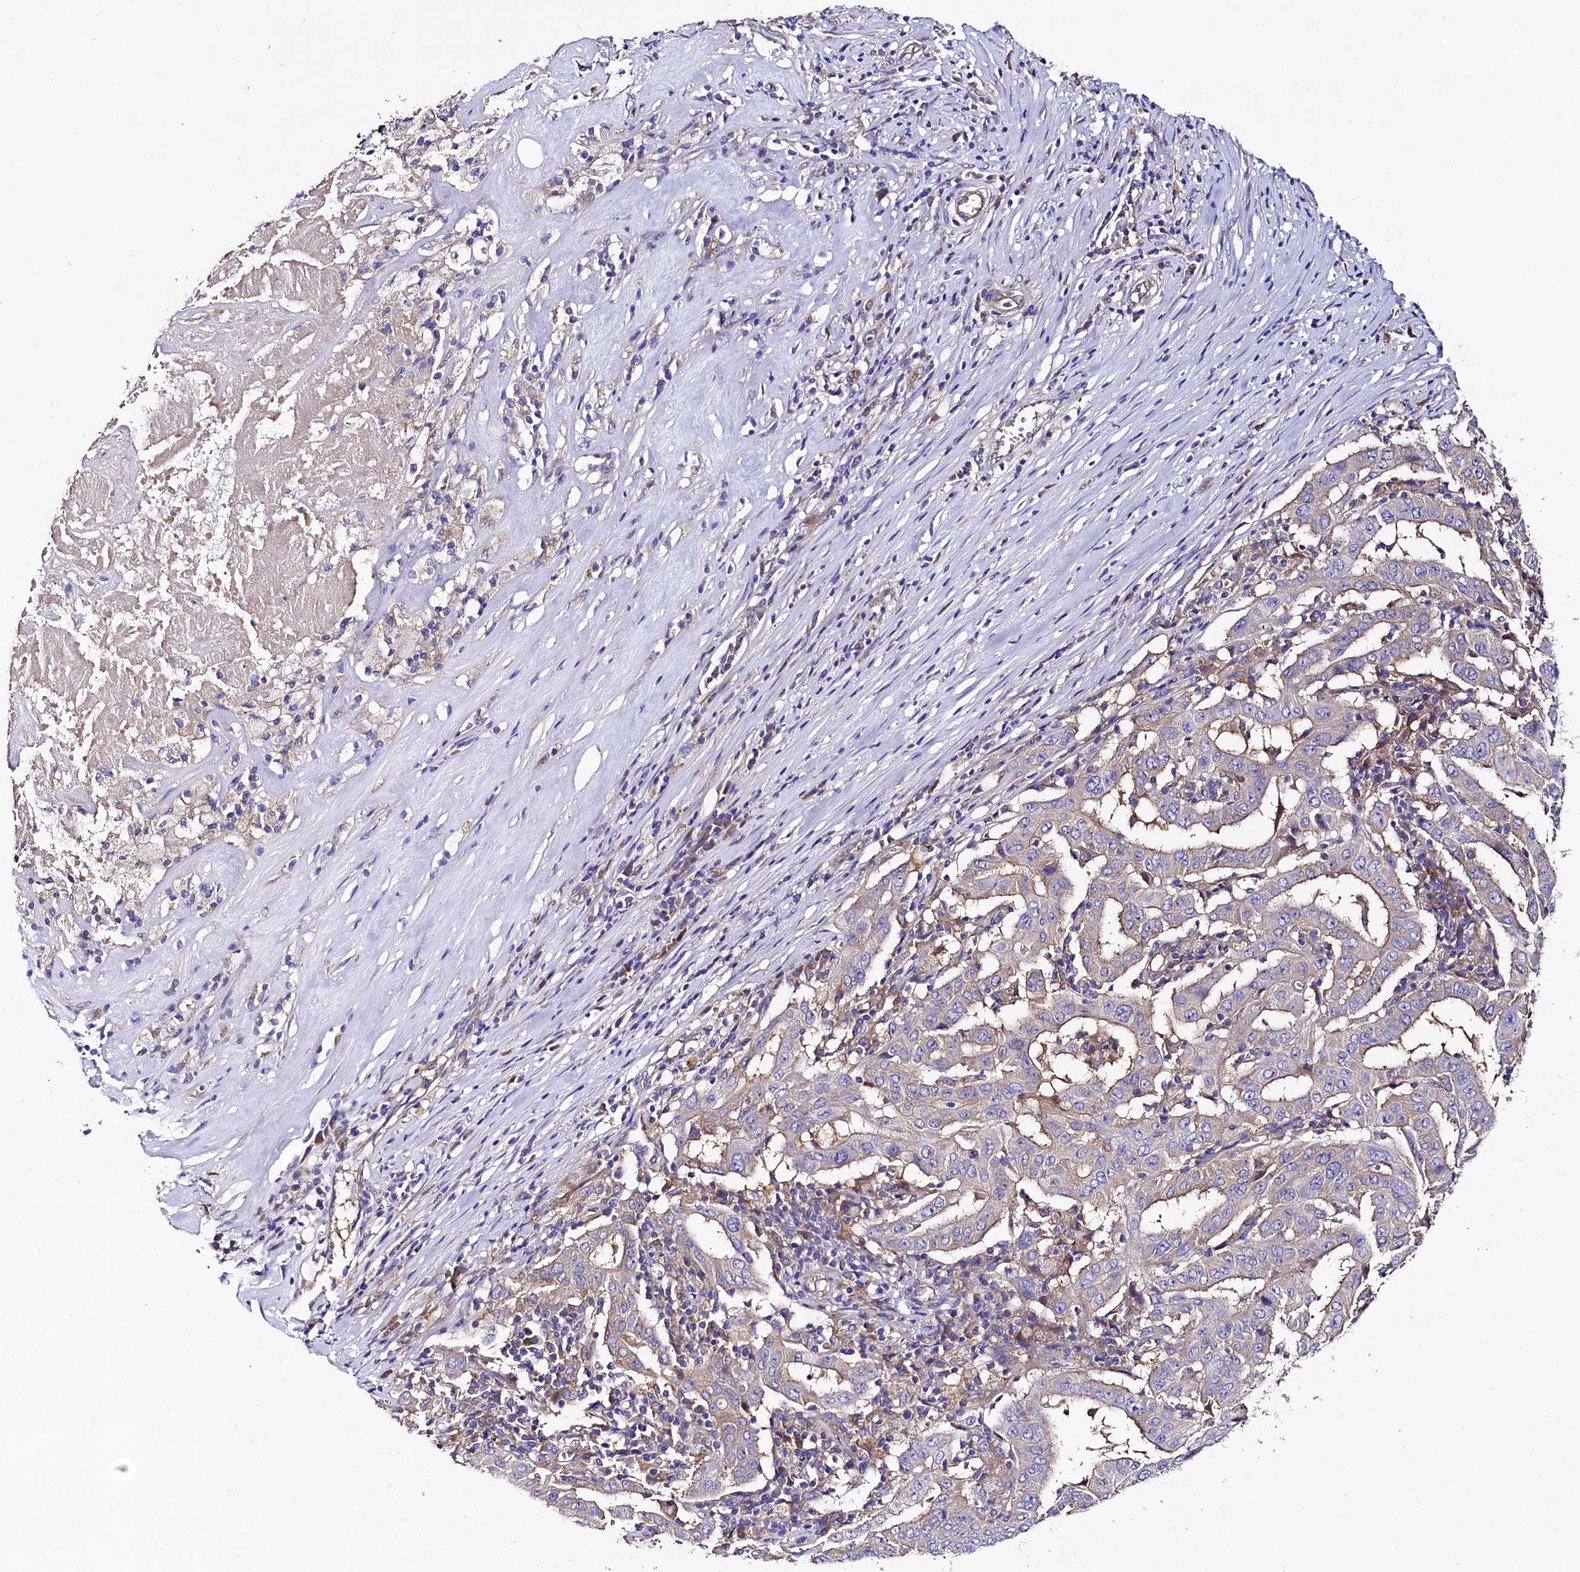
{"staining": {"intensity": "weak", "quantity": "<25%", "location": "cytoplasmic/membranous"}, "tissue": "pancreatic cancer", "cell_type": "Tumor cells", "image_type": "cancer", "snomed": [{"axis": "morphology", "description": "Adenocarcinoma, NOS"}, {"axis": "topography", "description": "Pancreas"}], "caption": "DAB immunohistochemical staining of human pancreatic adenocarcinoma displays no significant staining in tumor cells. The staining was performed using DAB to visualize the protein expression in brown, while the nuclei were stained in blue with hematoxylin (Magnification: 20x).", "gene": "QARS1", "patient": {"sex": "male", "age": 63}}